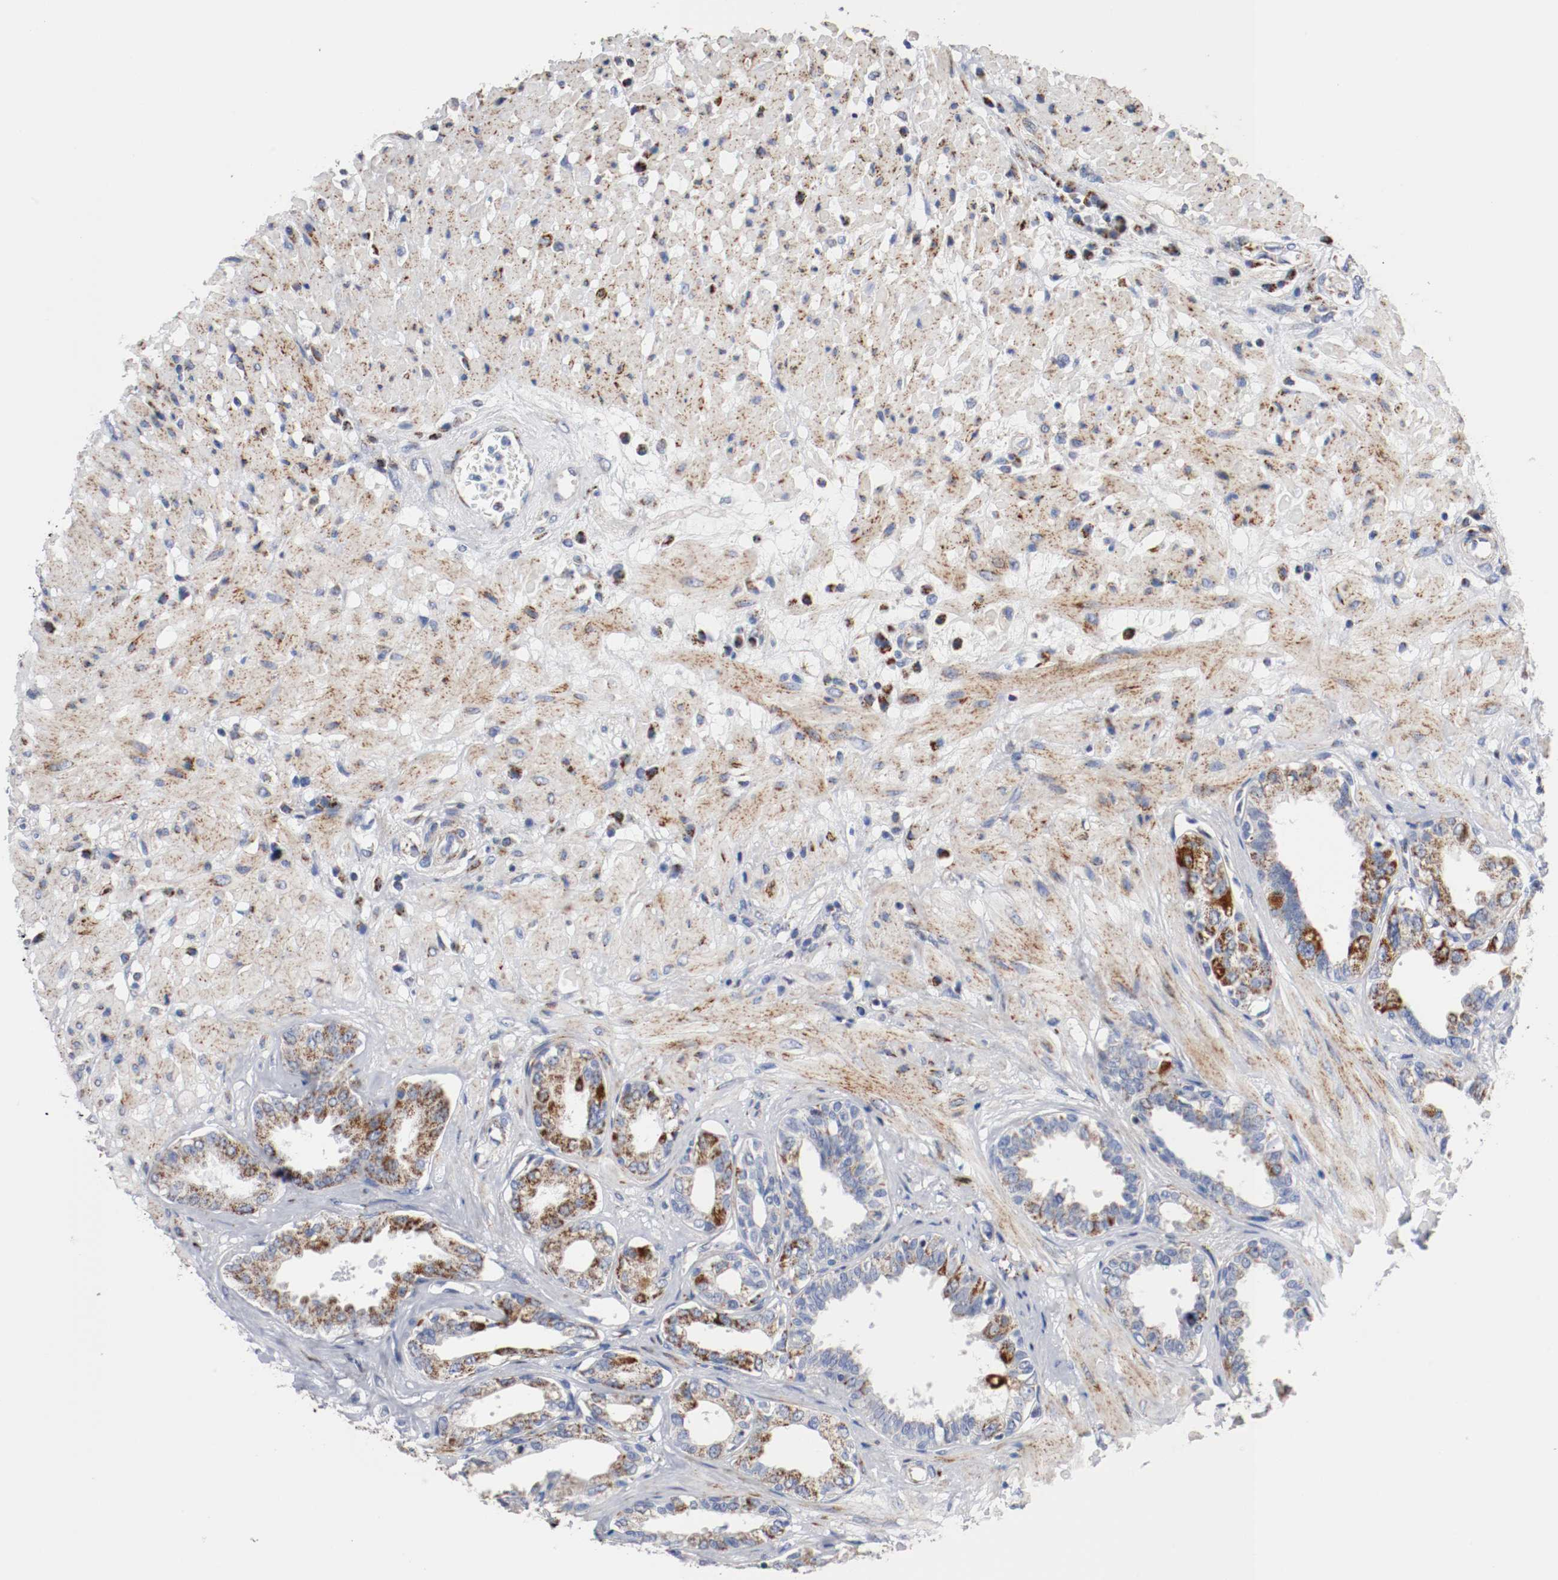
{"staining": {"intensity": "strong", "quantity": ">75%", "location": "cytoplasmic/membranous"}, "tissue": "seminal vesicle", "cell_type": "Glandular cells", "image_type": "normal", "snomed": [{"axis": "morphology", "description": "Normal tissue, NOS"}, {"axis": "topography", "description": "Seminal veicle"}], "caption": "A brown stain labels strong cytoplasmic/membranous positivity of a protein in glandular cells of unremarkable seminal vesicle. The staining was performed using DAB to visualize the protein expression in brown, while the nuclei were stained in blue with hematoxylin (Magnification: 20x).", "gene": "TUBD1", "patient": {"sex": "male", "age": 61}}